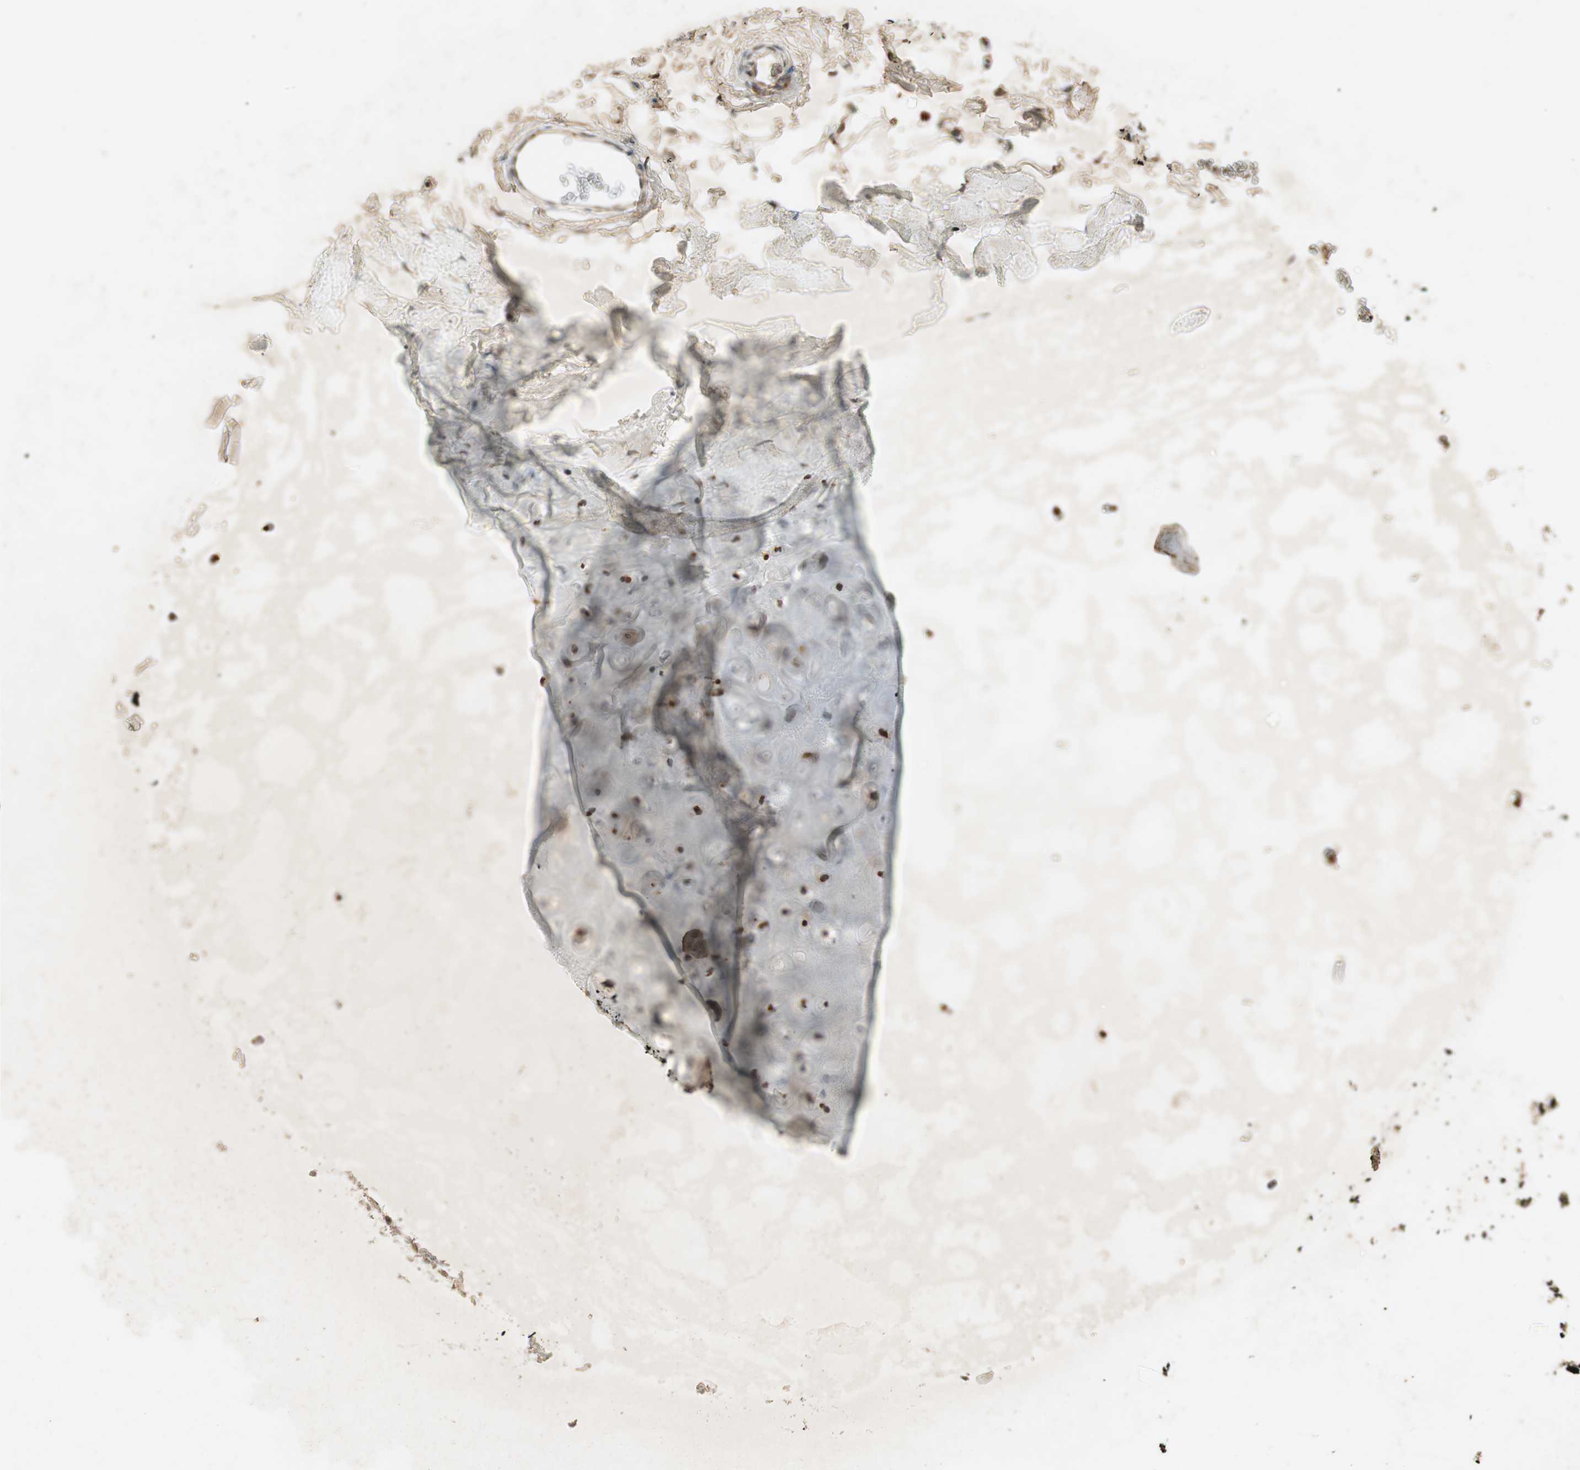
{"staining": {"intensity": "moderate", "quantity": "25%-75%", "location": "cytoplasmic/membranous"}, "tissue": "adipose tissue", "cell_type": "Adipocytes", "image_type": "normal", "snomed": [{"axis": "morphology", "description": "Normal tissue, NOS"}, {"axis": "topography", "description": "Cartilage tissue"}, {"axis": "topography", "description": "Bronchus"}], "caption": "Moderate cytoplasmic/membranous protein expression is identified in about 25%-75% of adipocytes in adipose tissue.", "gene": "NEO1", "patient": {"sex": "female", "age": 73}}